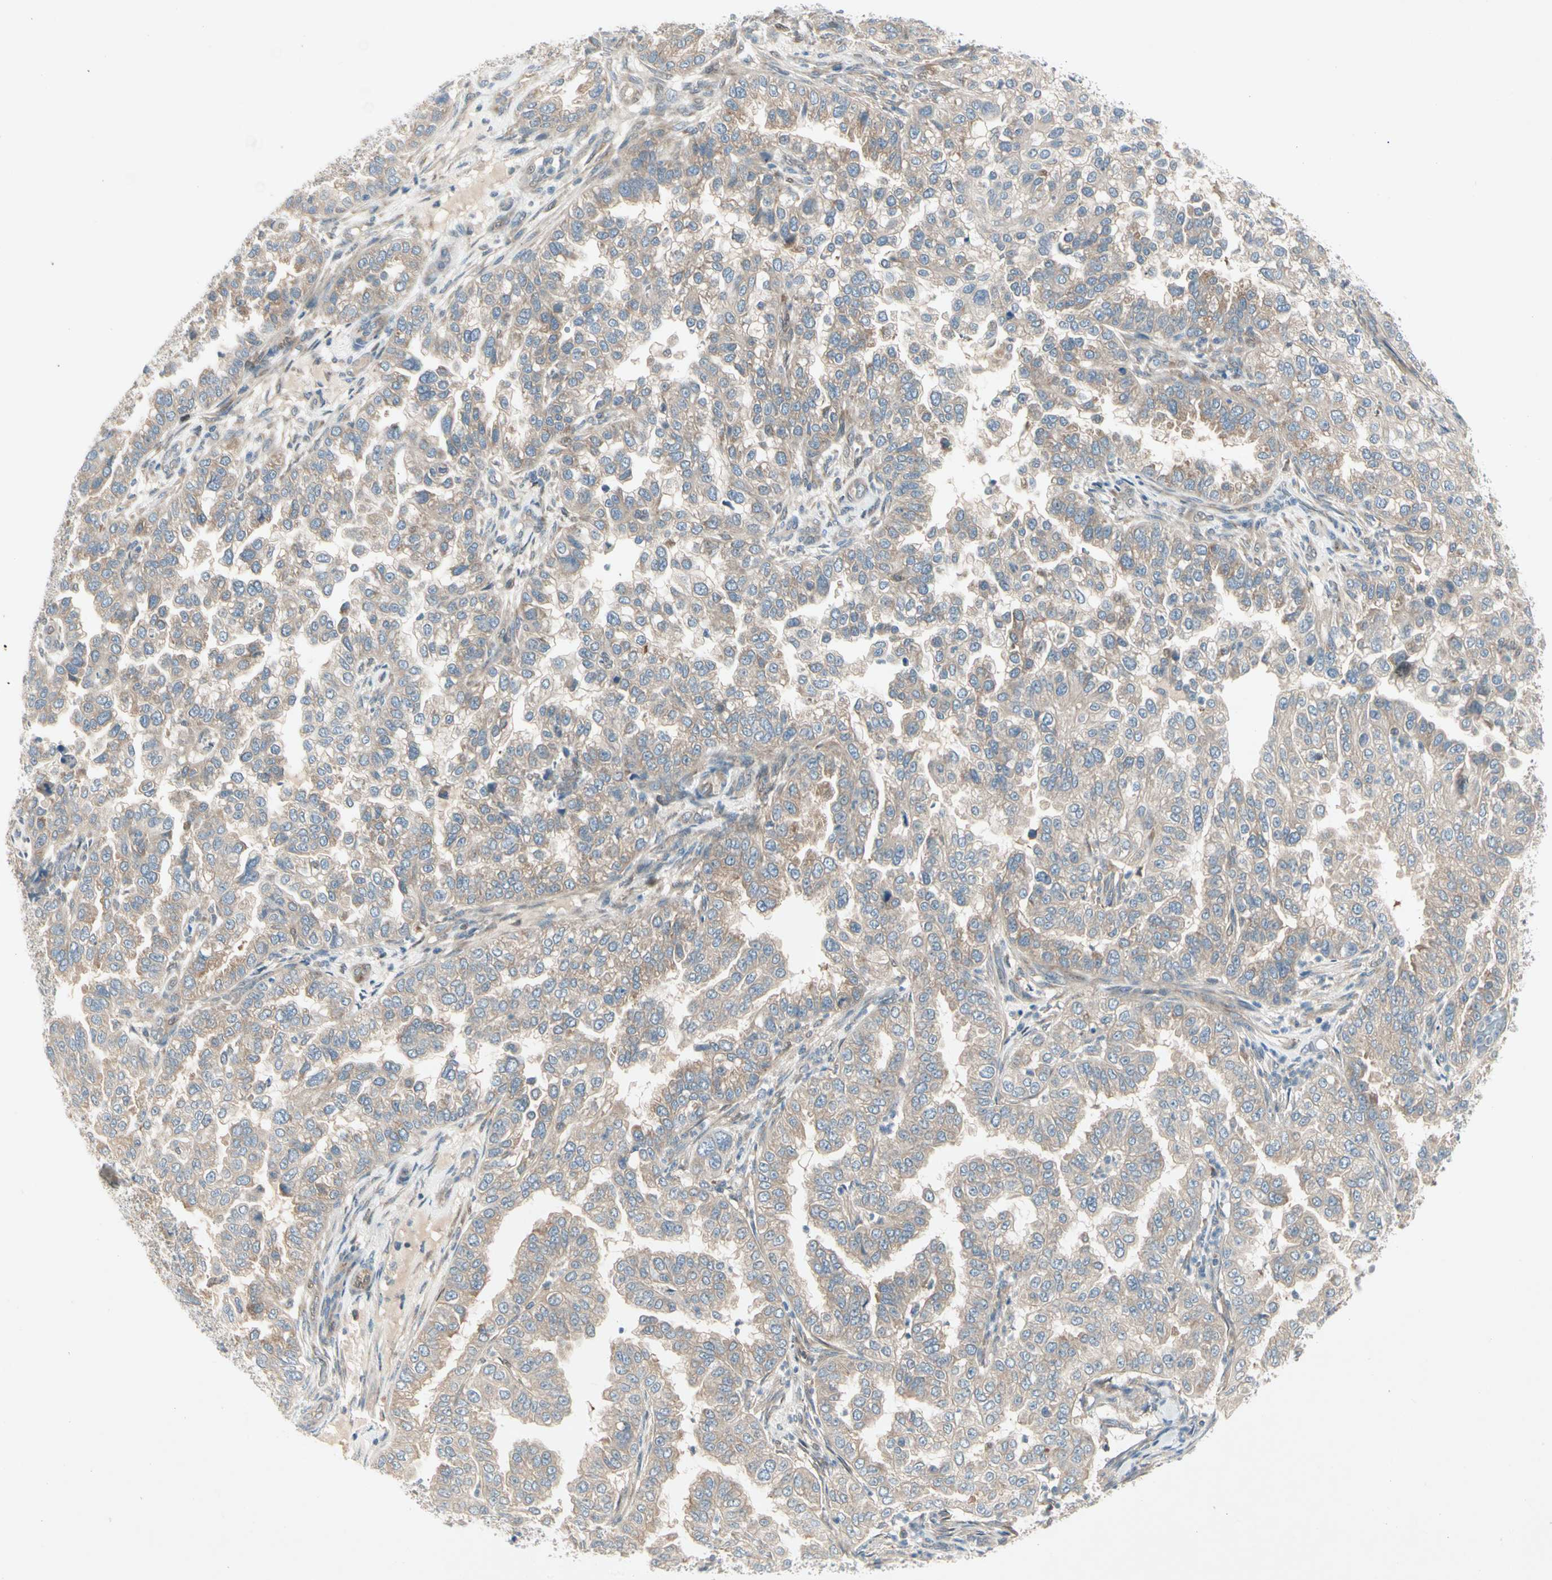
{"staining": {"intensity": "moderate", "quantity": ">75%", "location": "cytoplasmic/membranous"}, "tissue": "endometrial cancer", "cell_type": "Tumor cells", "image_type": "cancer", "snomed": [{"axis": "morphology", "description": "Adenocarcinoma, NOS"}, {"axis": "topography", "description": "Endometrium"}], "caption": "Approximately >75% of tumor cells in endometrial cancer show moderate cytoplasmic/membranous protein positivity as visualized by brown immunohistochemical staining.", "gene": "IL1R1", "patient": {"sex": "female", "age": 85}}